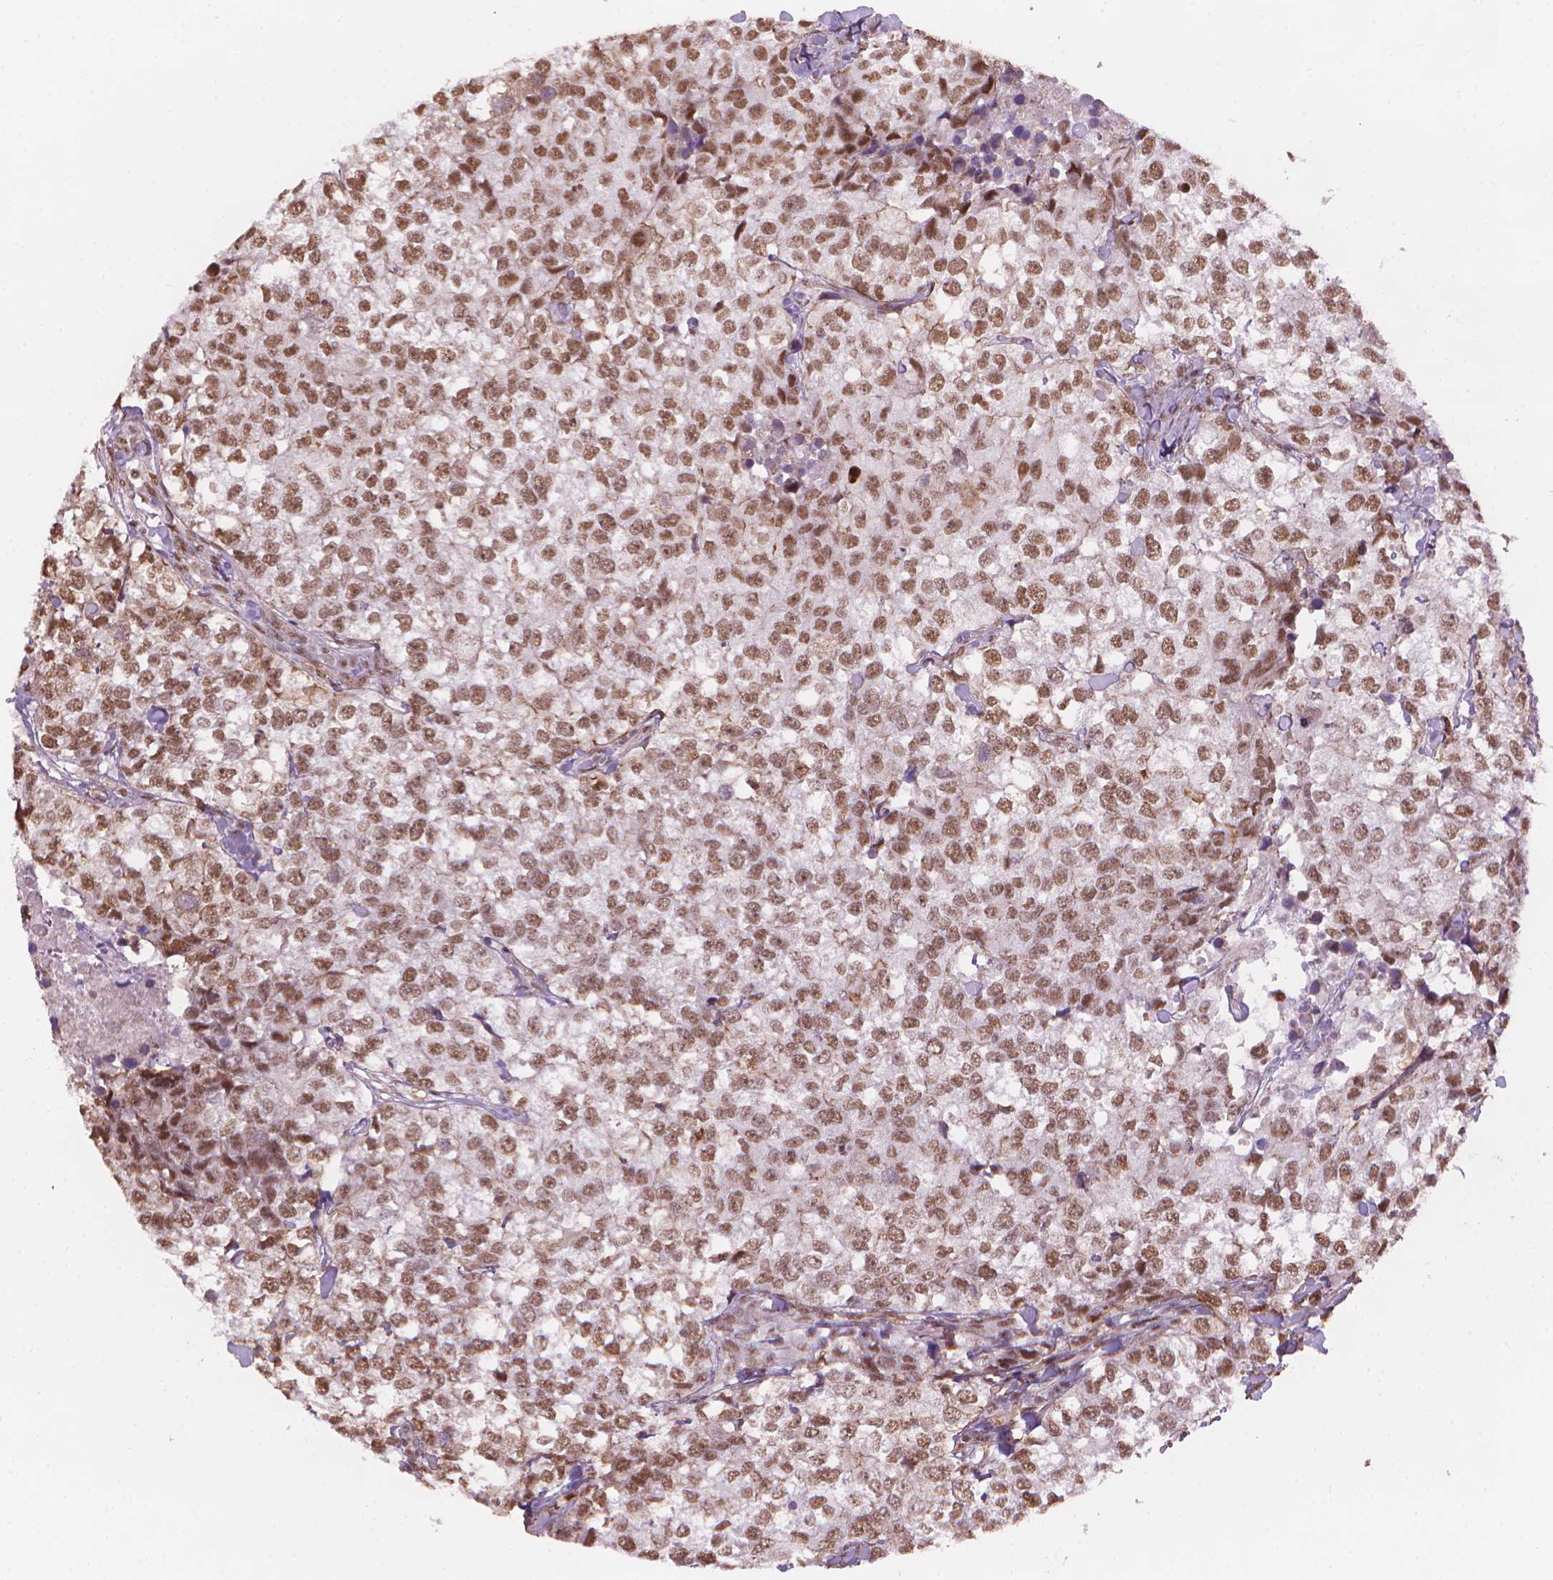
{"staining": {"intensity": "moderate", "quantity": ">75%", "location": "nuclear"}, "tissue": "breast cancer", "cell_type": "Tumor cells", "image_type": "cancer", "snomed": [{"axis": "morphology", "description": "Duct carcinoma"}, {"axis": "topography", "description": "Breast"}], "caption": "DAB immunohistochemical staining of breast invasive ductal carcinoma reveals moderate nuclear protein staining in about >75% of tumor cells.", "gene": "HOXD4", "patient": {"sex": "female", "age": 30}}